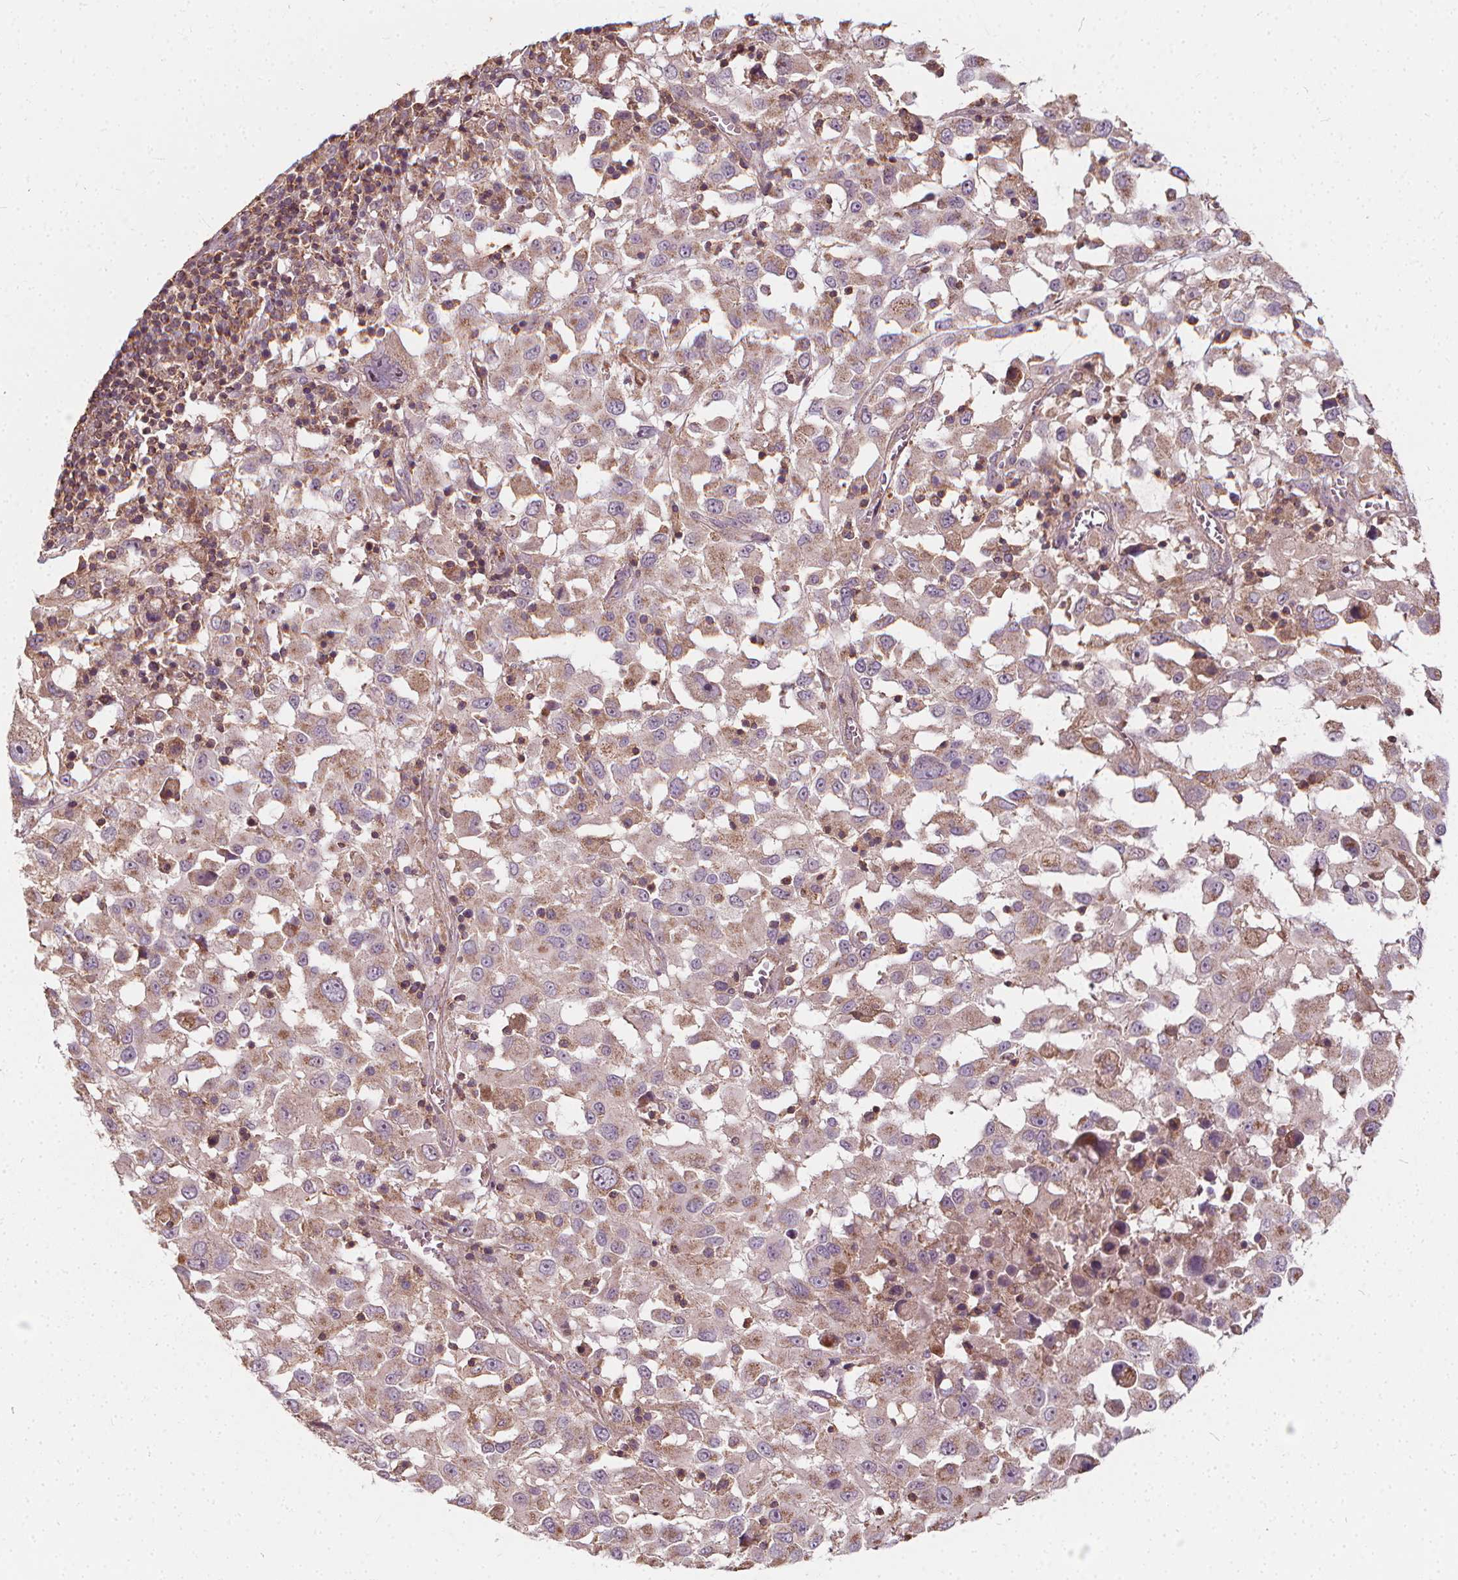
{"staining": {"intensity": "moderate", "quantity": "25%-75%", "location": "cytoplasmic/membranous"}, "tissue": "melanoma", "cell_type": "Tumor cells", "image_type": "cancer", "snomed": [{"axis": "morphology", "description": "Malignant melanoma, Metastatic site"}, {"axis": "topography", "description": "Soft tissue"}], "caption": "Immunohistochemical staining of human malignant melanoma (metastatic site) exhibits medium levels of moderate cytoplasmic/membranous expression in about 25%-75% of tumor cells.", "gene": "ORAI2", "patient": {"sex": "male", "age": 50}}